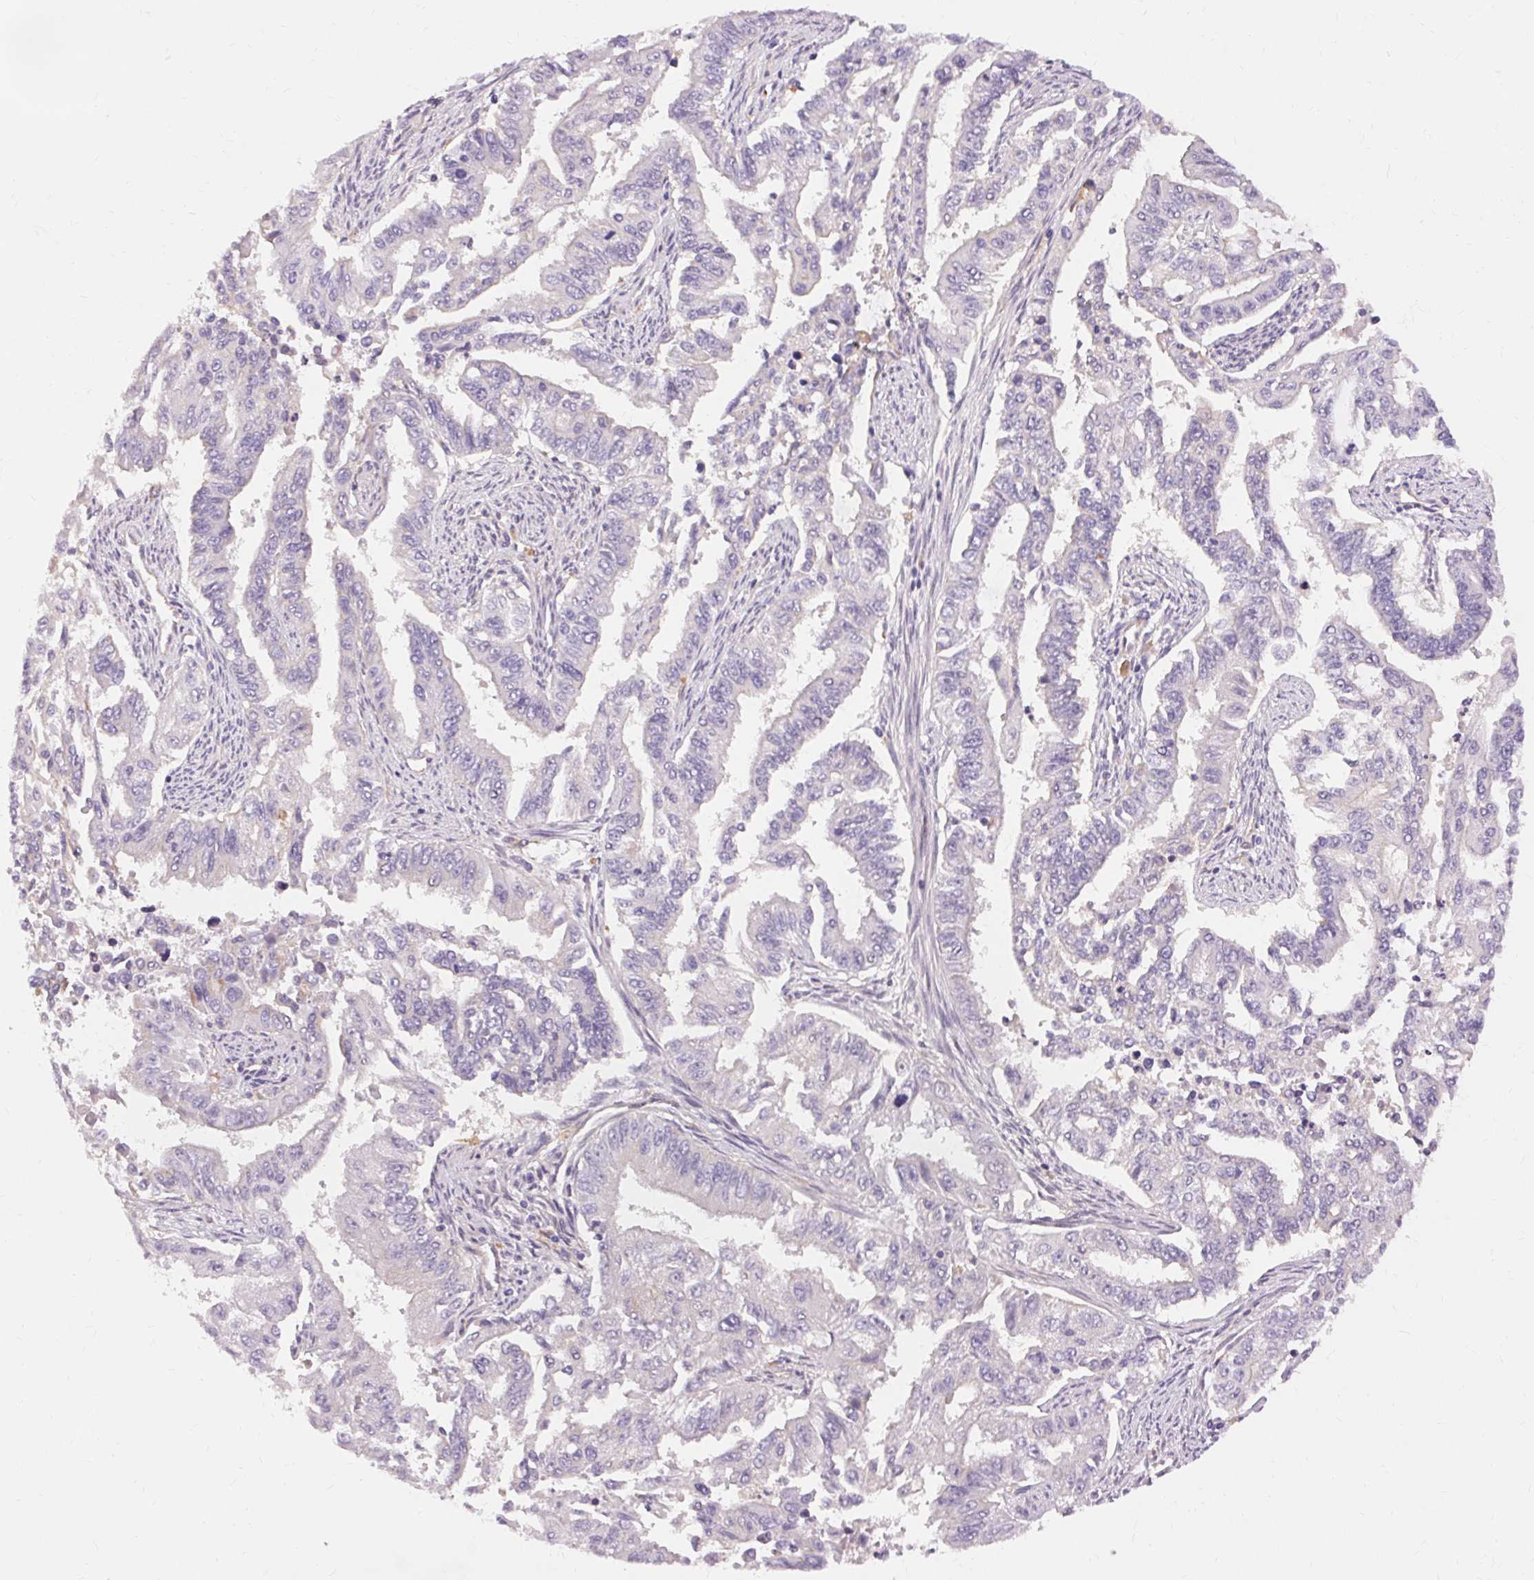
{"staining": {"intensity": "negative", "quantity": "none", "location": "none"}, "tissue": "endometrial cancer", "cell_type": "Tumor cells", "image_type": "cancer", "snomed": [{"axis": "morphology", "description": "Adenocarcinoma, NOS"}, {"axis": "topography", "description": "Uterus"}], "caption": "Protein analysis of endometrial cancer shows no significant positivity in tumor cells.", "gene": "TM6SF1", "patient": {"sex": "female", "age": 59}}